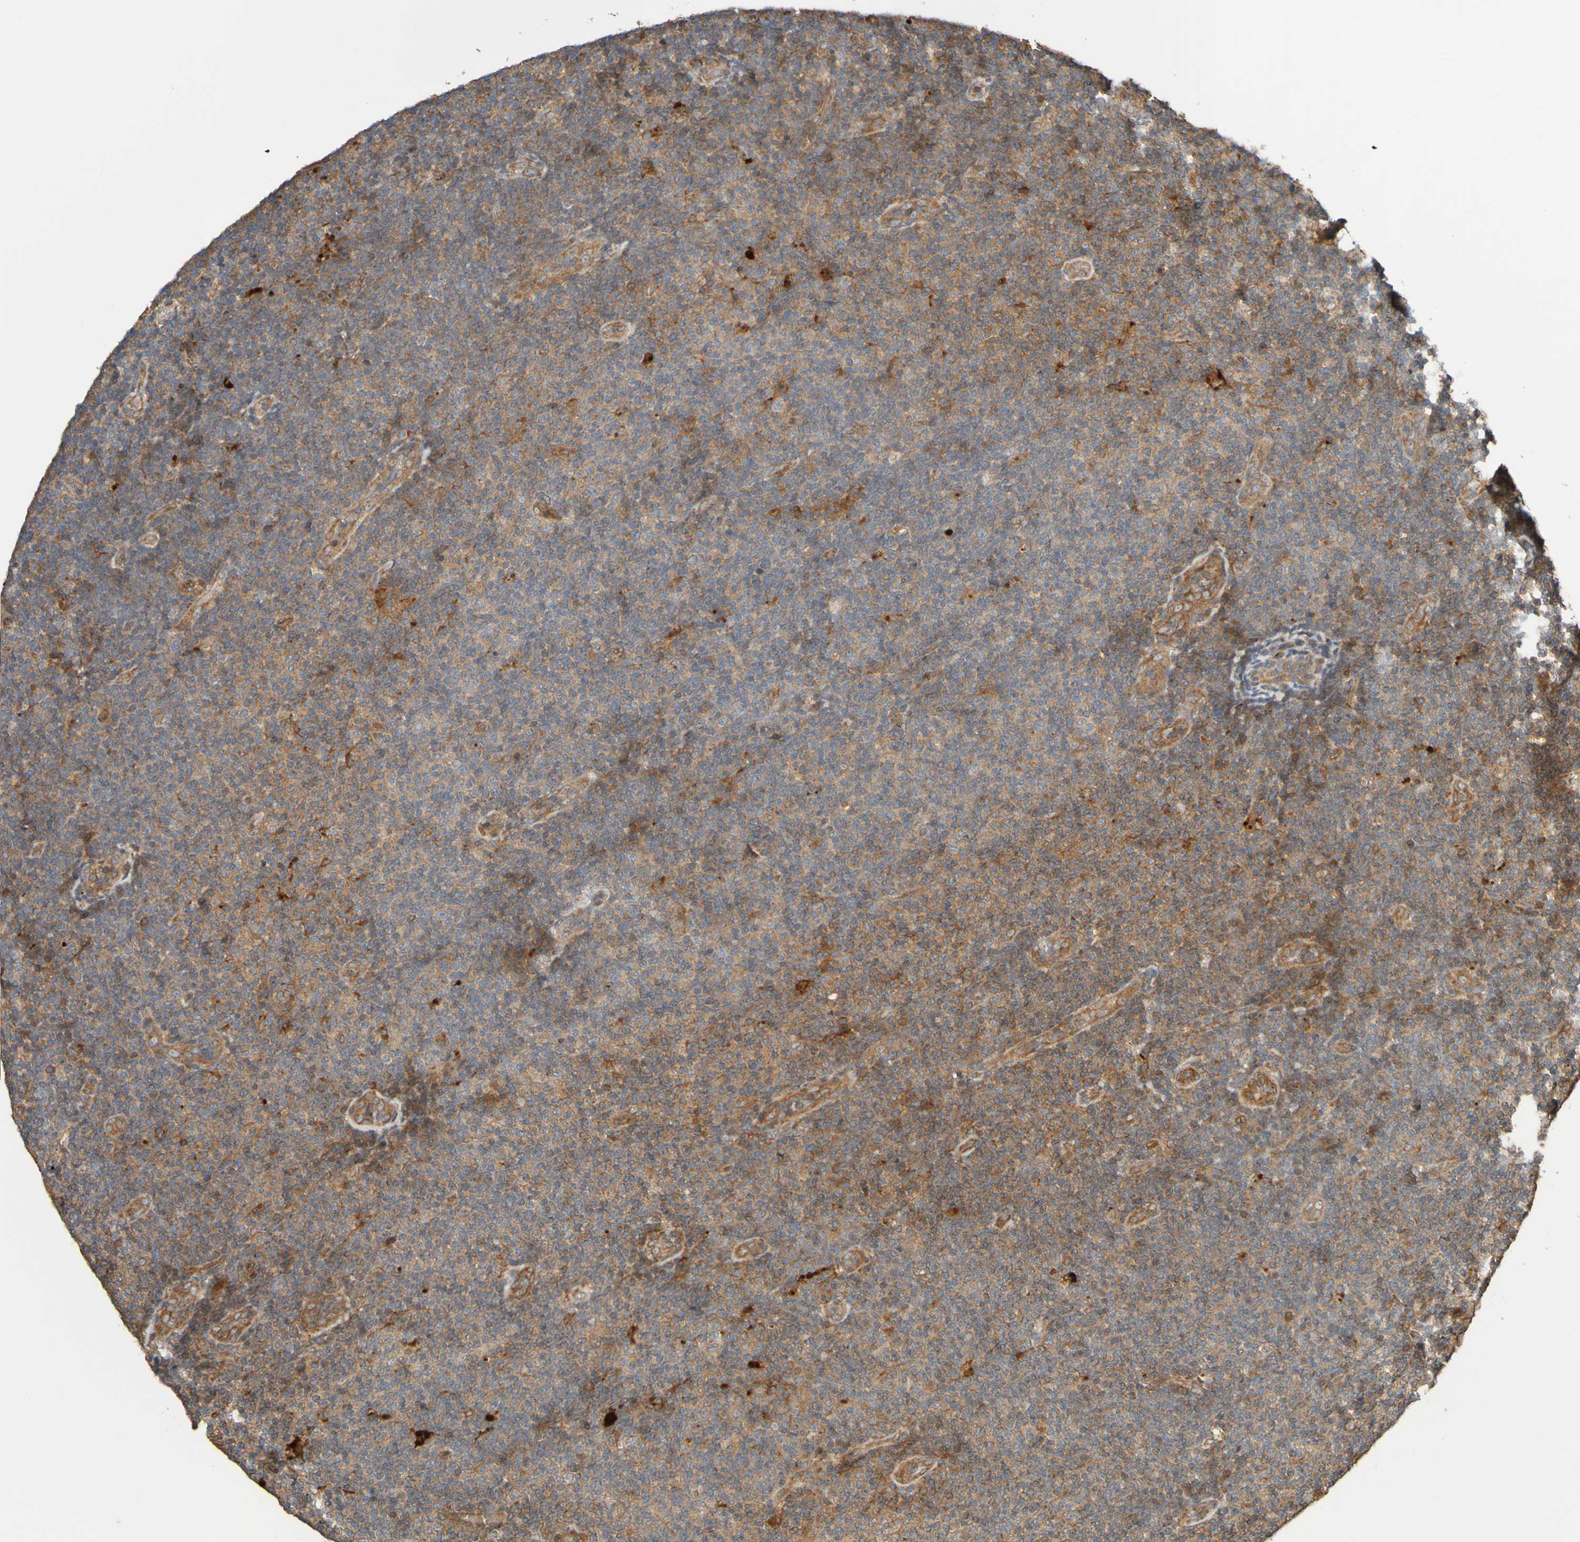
{"staining": {"intensity": "moderate", "quantity": ">75%", "location": "cytoplasmic/membranous"}, "tissue": "lymphoma", "cell_type": "Tumor cells", "image_type": "cancer", "snomed": [{"axis": "morphology", "description": "Malignant lymphoma, non-Hodgkin's type, Low grade"}, {"axis": "topography", "description": "Lymph node"}], "caption": "Malignant lymphoma, non-Hodgkin's type (low-grade) was stained to show a protein in brown. There is medium levels of moderate cytoplasmic/membranous positivity in approximately >75% of tumor cells.", "gene": "UCN", "patient": {"sex": "male", "age": 83}}